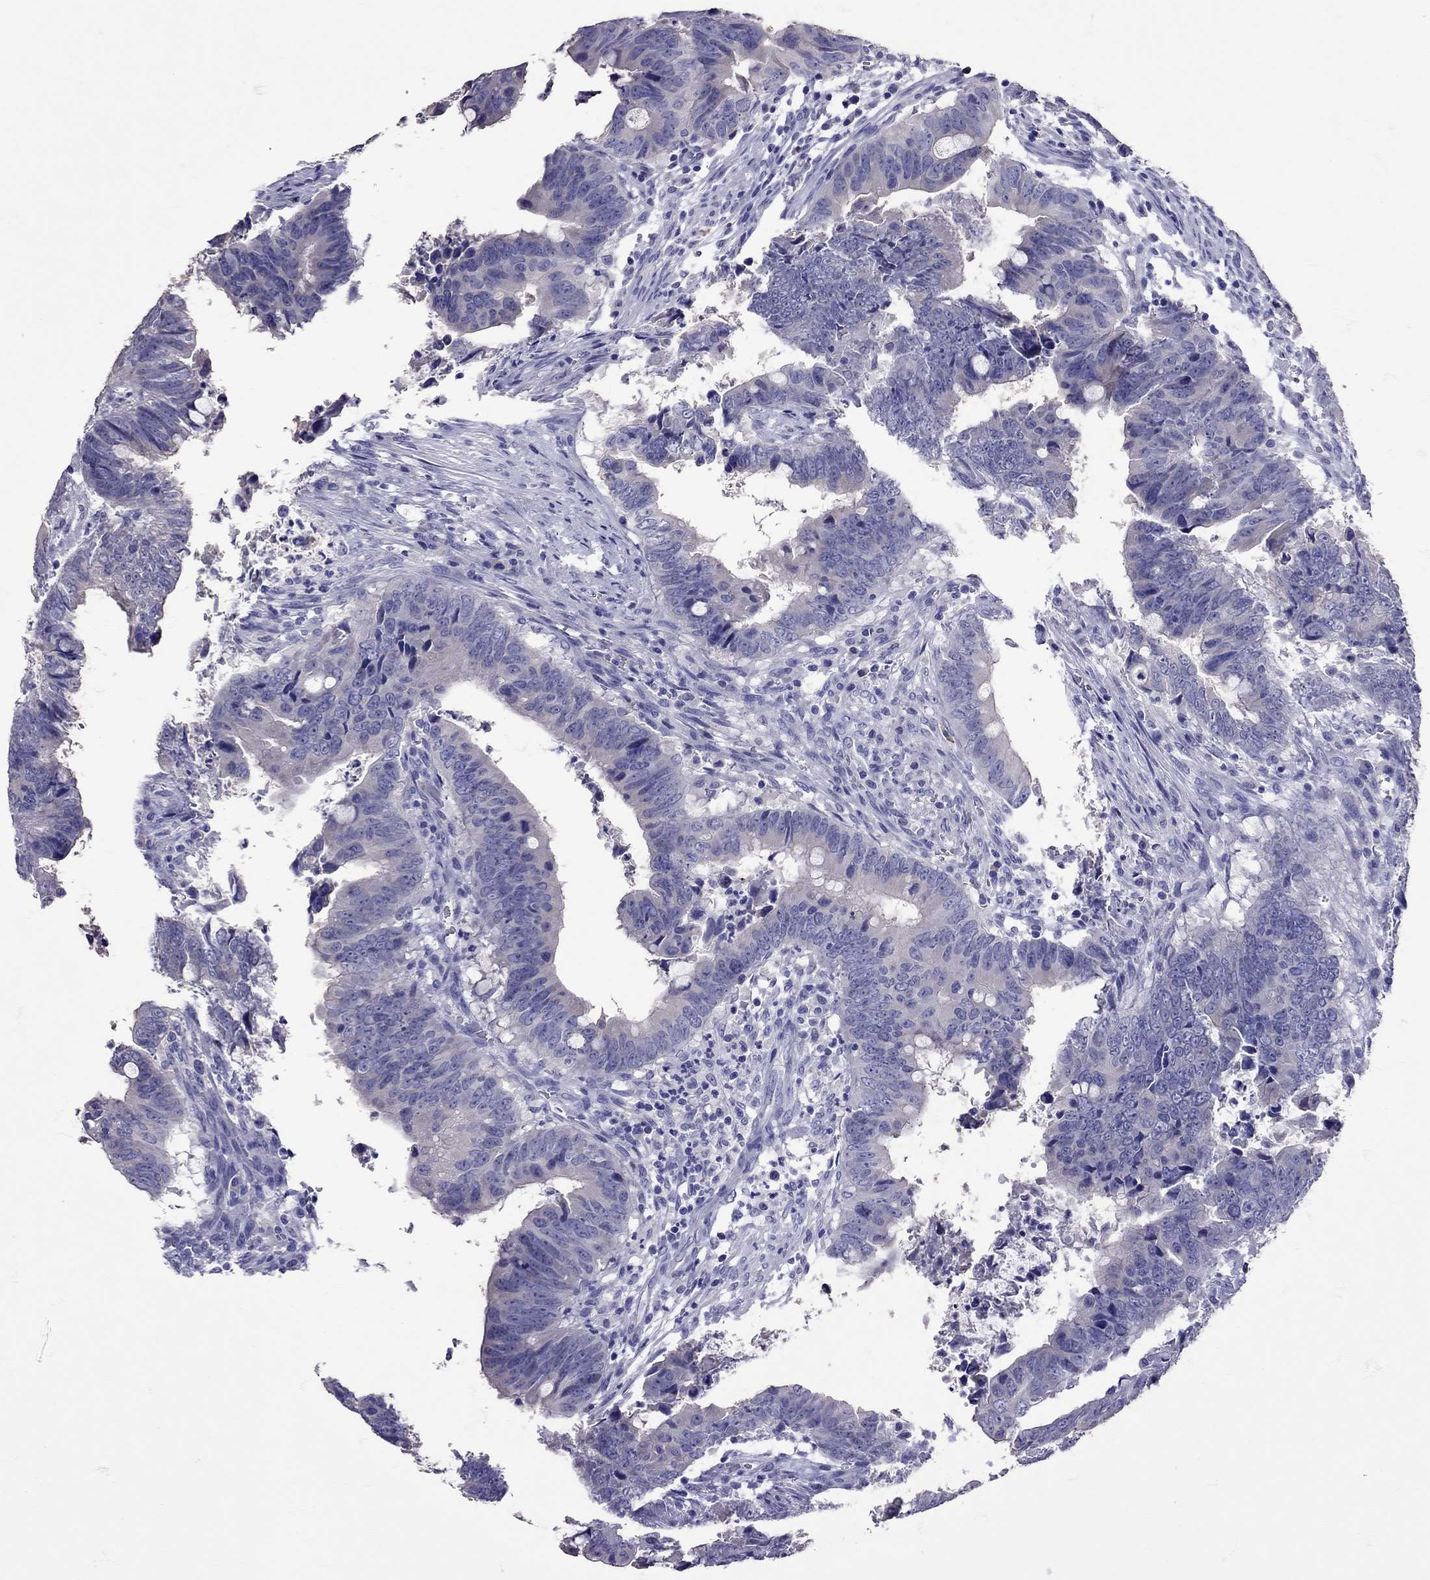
{"staining": {"intensity": "negative", "quantity": "none", "location": "none"}, "tissue": "colorectal cancer", "cell_type": "Tumor cells", "image_type": "cancer", "snomed": [{"axis": "morphology", "description": "Adenocarcinoma, NOS"}, {"axis": "topography", "description": "Colon"}], "caption": "High power microscopy histopathology image of an immunohistochemistry image of colorectal cancer, revealing no significant expression in tumor cells.", "gene": "TBR1", "patient": {"sex": "female", "age": 82}}